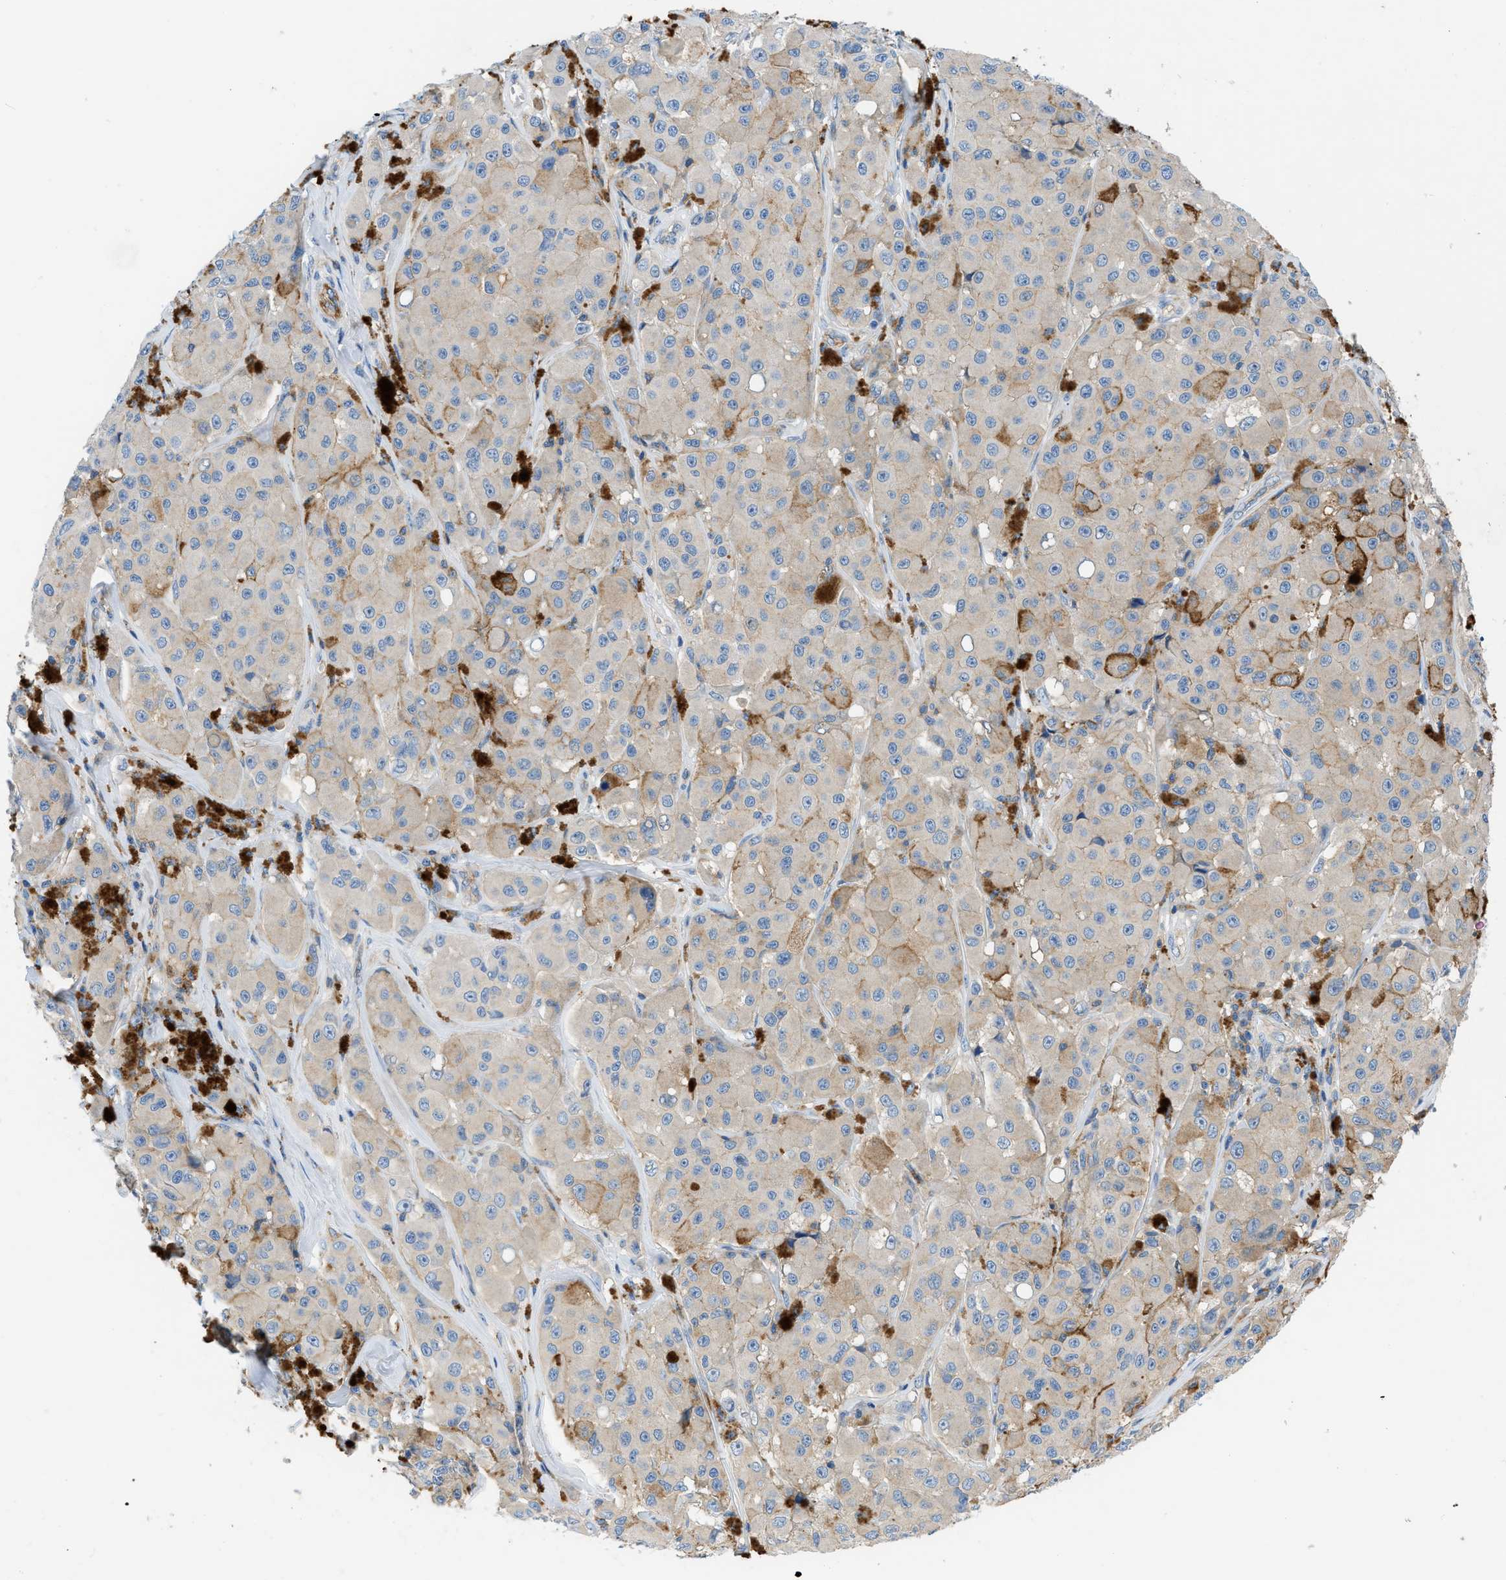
{"staining": {"intensity": "weak", "quantity": "25%-75%", "location": "cytoplasmic/membranous"}, "tissue": "melanoma", "cell_type": "Tumor cells", "image_type": "cancer", "snomed": [{"axis": "morphology", "description": "Malignant melanoma, NOS"}, {"axis": "topography", "description": "Skin"}], "caption": "The micrograph reveals immunohistochemical staining of malignant melanoma. There is weak cytoplasmic/membranous positivity is identified in about 25%-75% of tumor cells.", "gene": "ORAI1", "patient": {"sex": "male", "age": 84}}